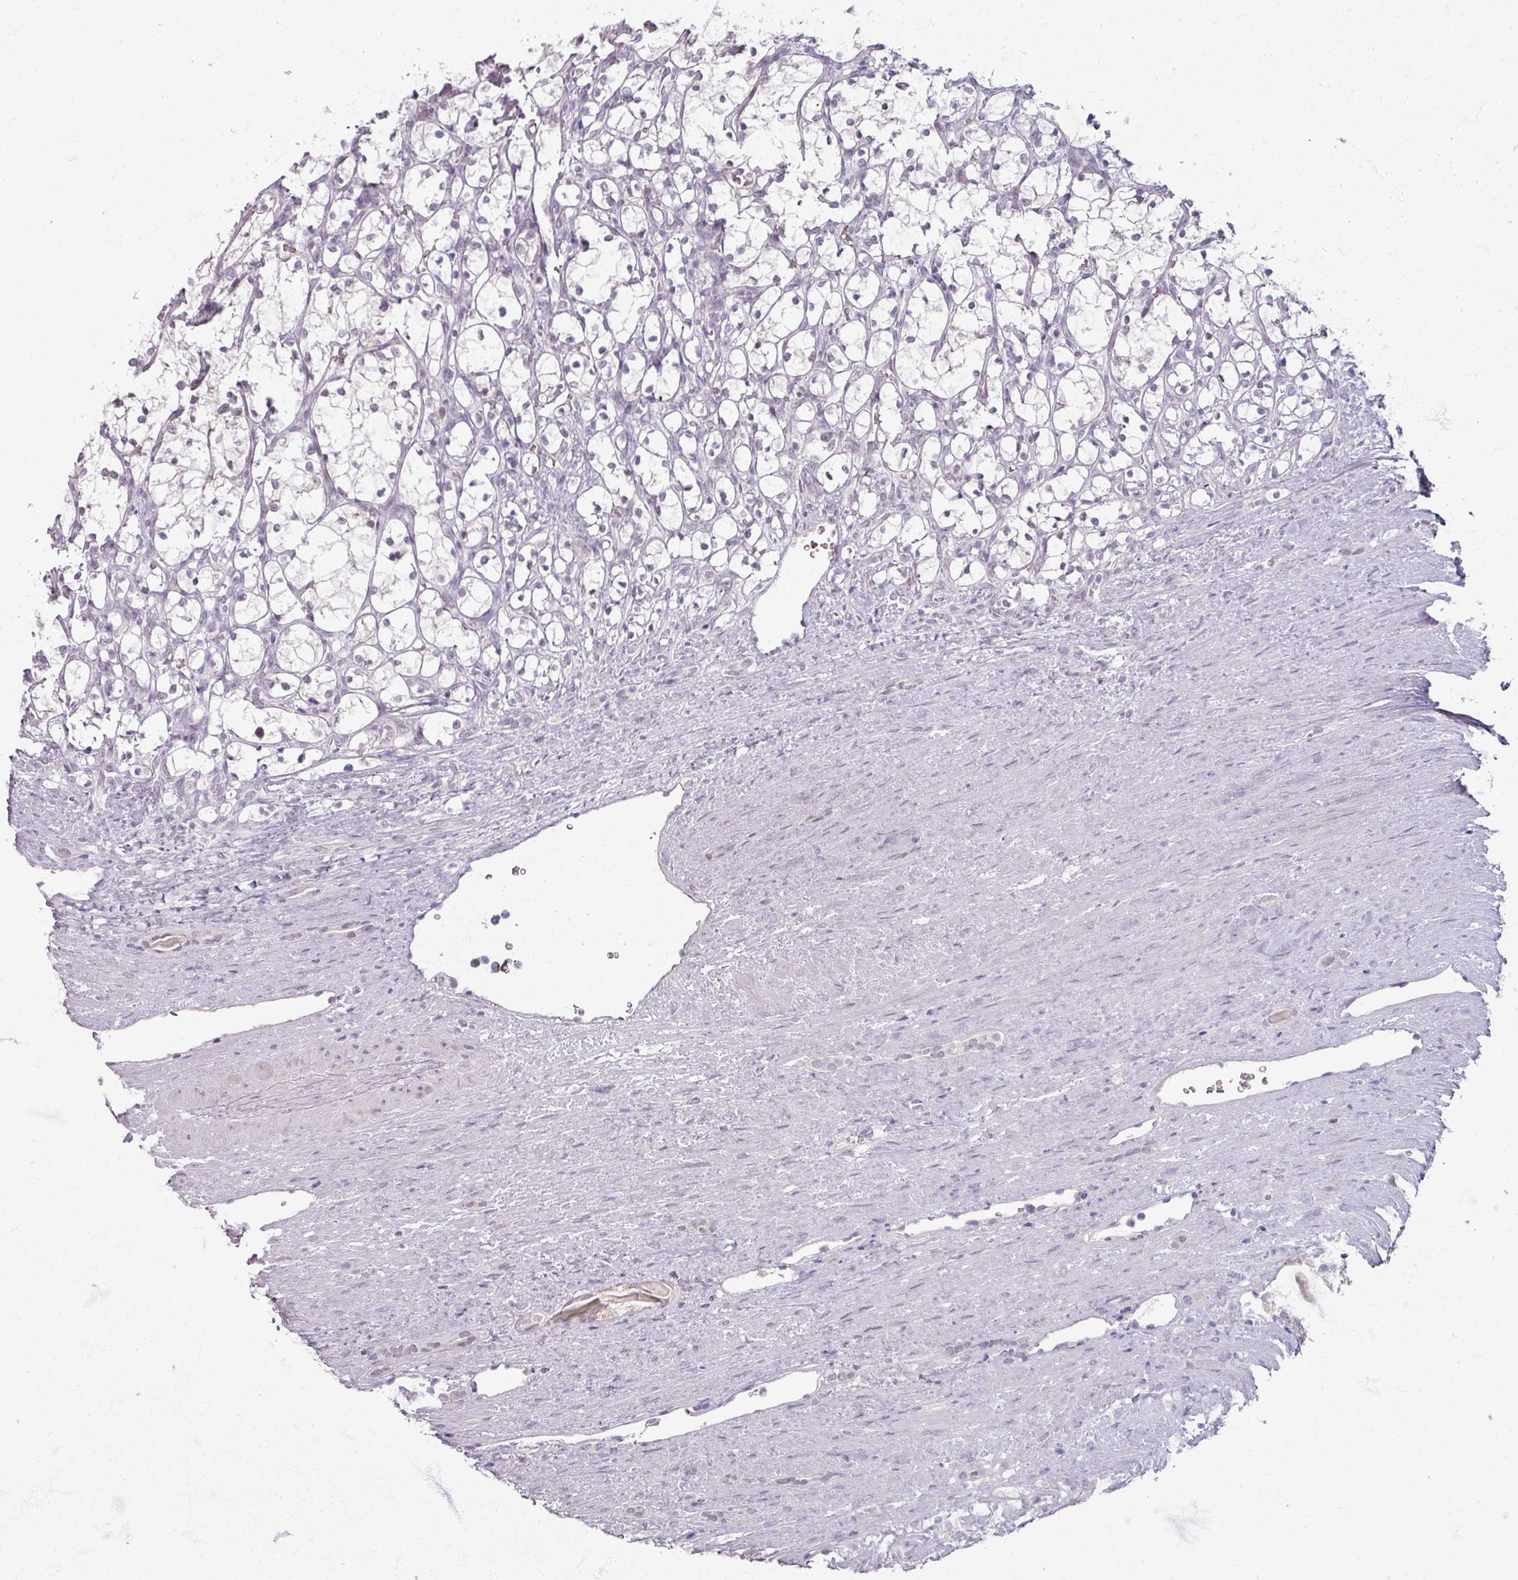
{"staining": {"intensity": "negative", "quantity": "none", "location": "none"}, "tissue": "renal cancer", "cell_type": "Tumor cells", "image_type": "cancer", "snomed": [{"axis": "morphology", "description": "Adenocarcinoma, NOS"}, {"axis": "topography", "description": "Kidney"}], "caption": "Renal cancer (adenocarcinoma) stained for a protein using immunohistochemistry displays no positivity tumor cells.", "gene": "SOX11", "patient": {"sex": "female", "age": 69}}